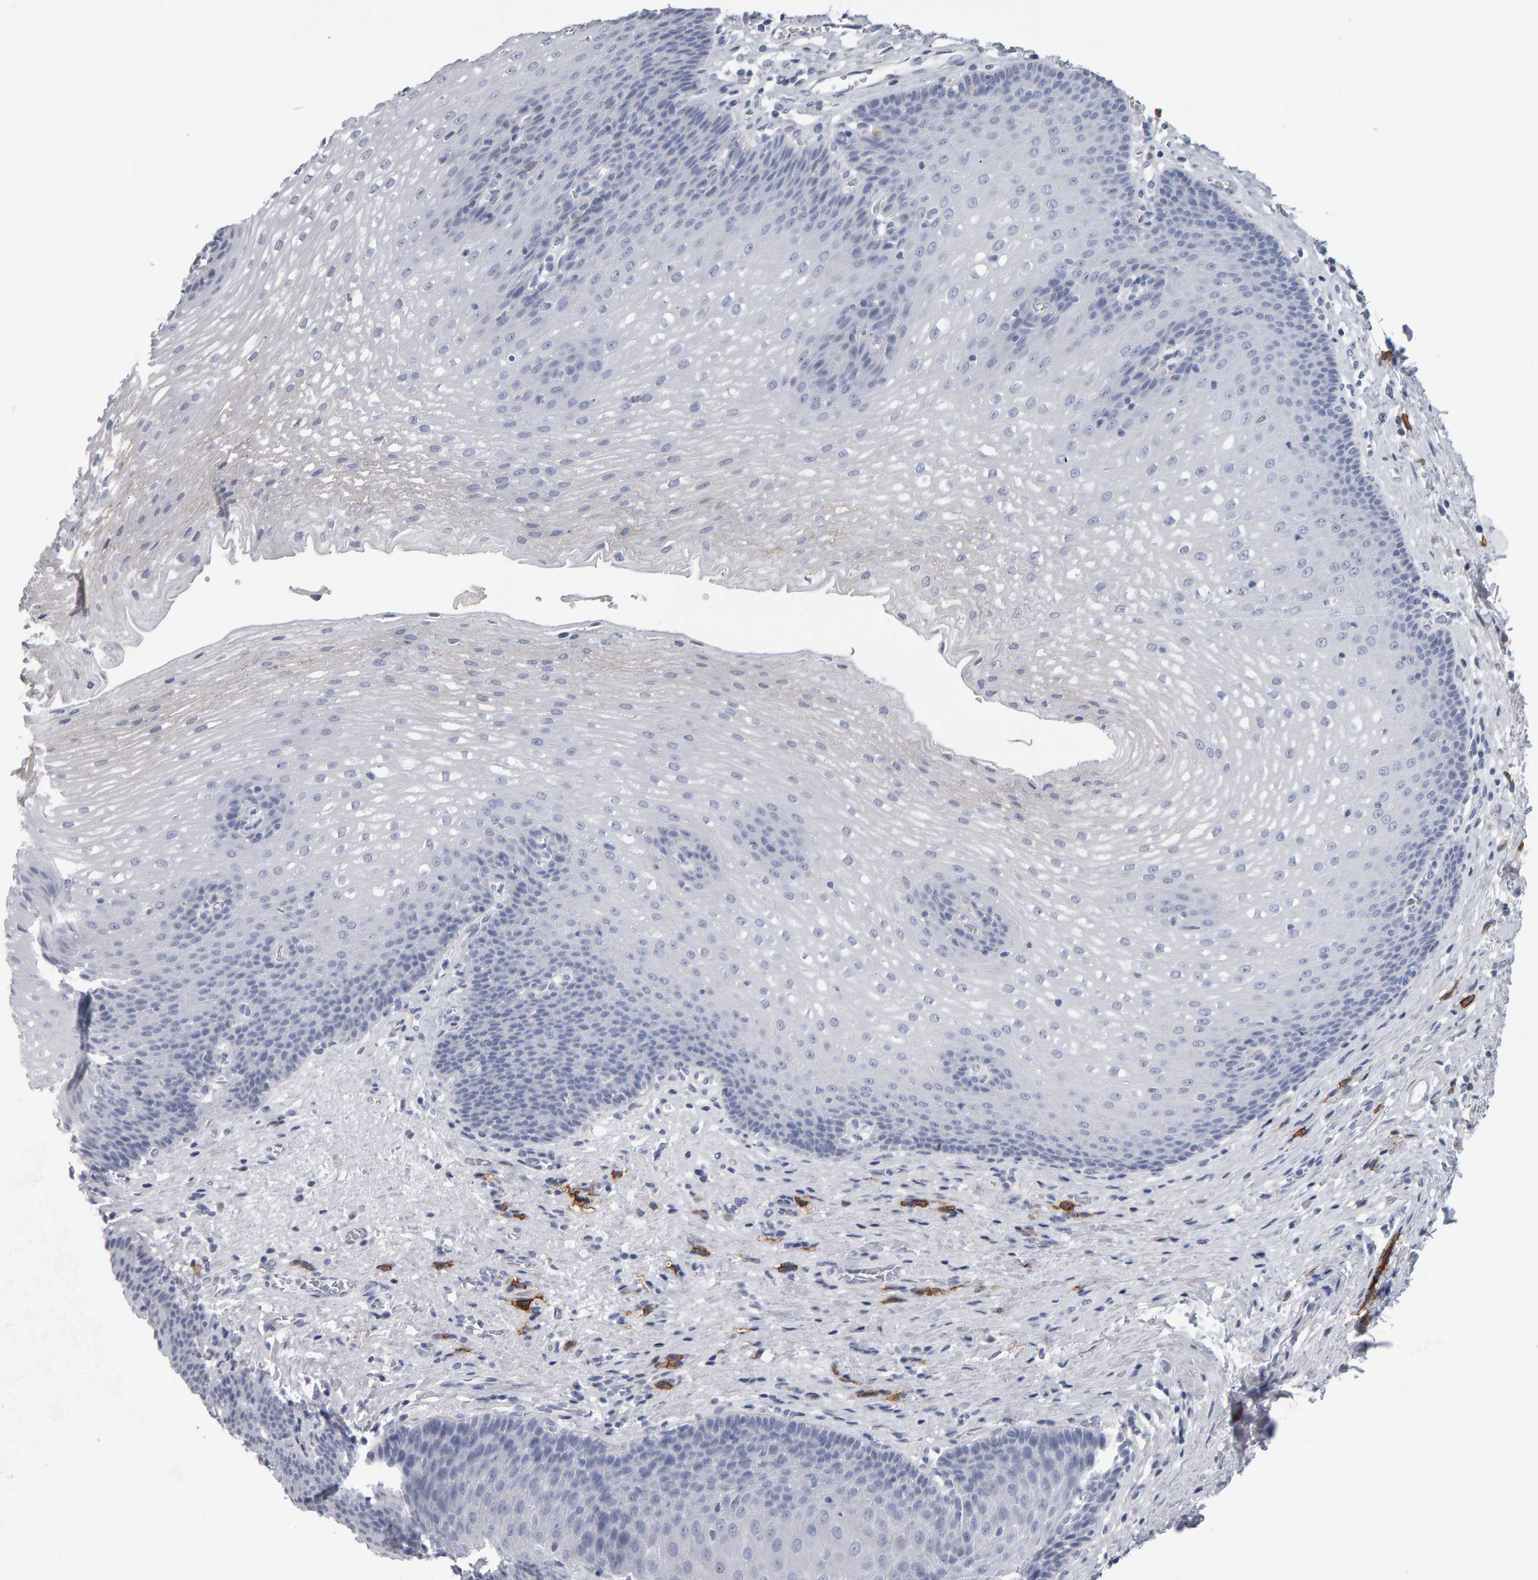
{"staining": {"intensity": "negative", "quantity": "none", "location": "none"}, "tissue": "esophagus", "cell_type": "Squamous epithelial cells", "image_type": "normal", "snomed": [{"axis": "morphology", "description": "Normal tissue, NOS"}, {"axis": "topography", "description": "Esophagus"}], "caption": "Immunohistochemistry (IHC) histopathology image of unremarkable esophagus: esophagus stained with DAB demonstrates no significant protein expression in squamous epithelial cells.", "gene": "CD38", "patient": {"sex": "male", "age": 48}}